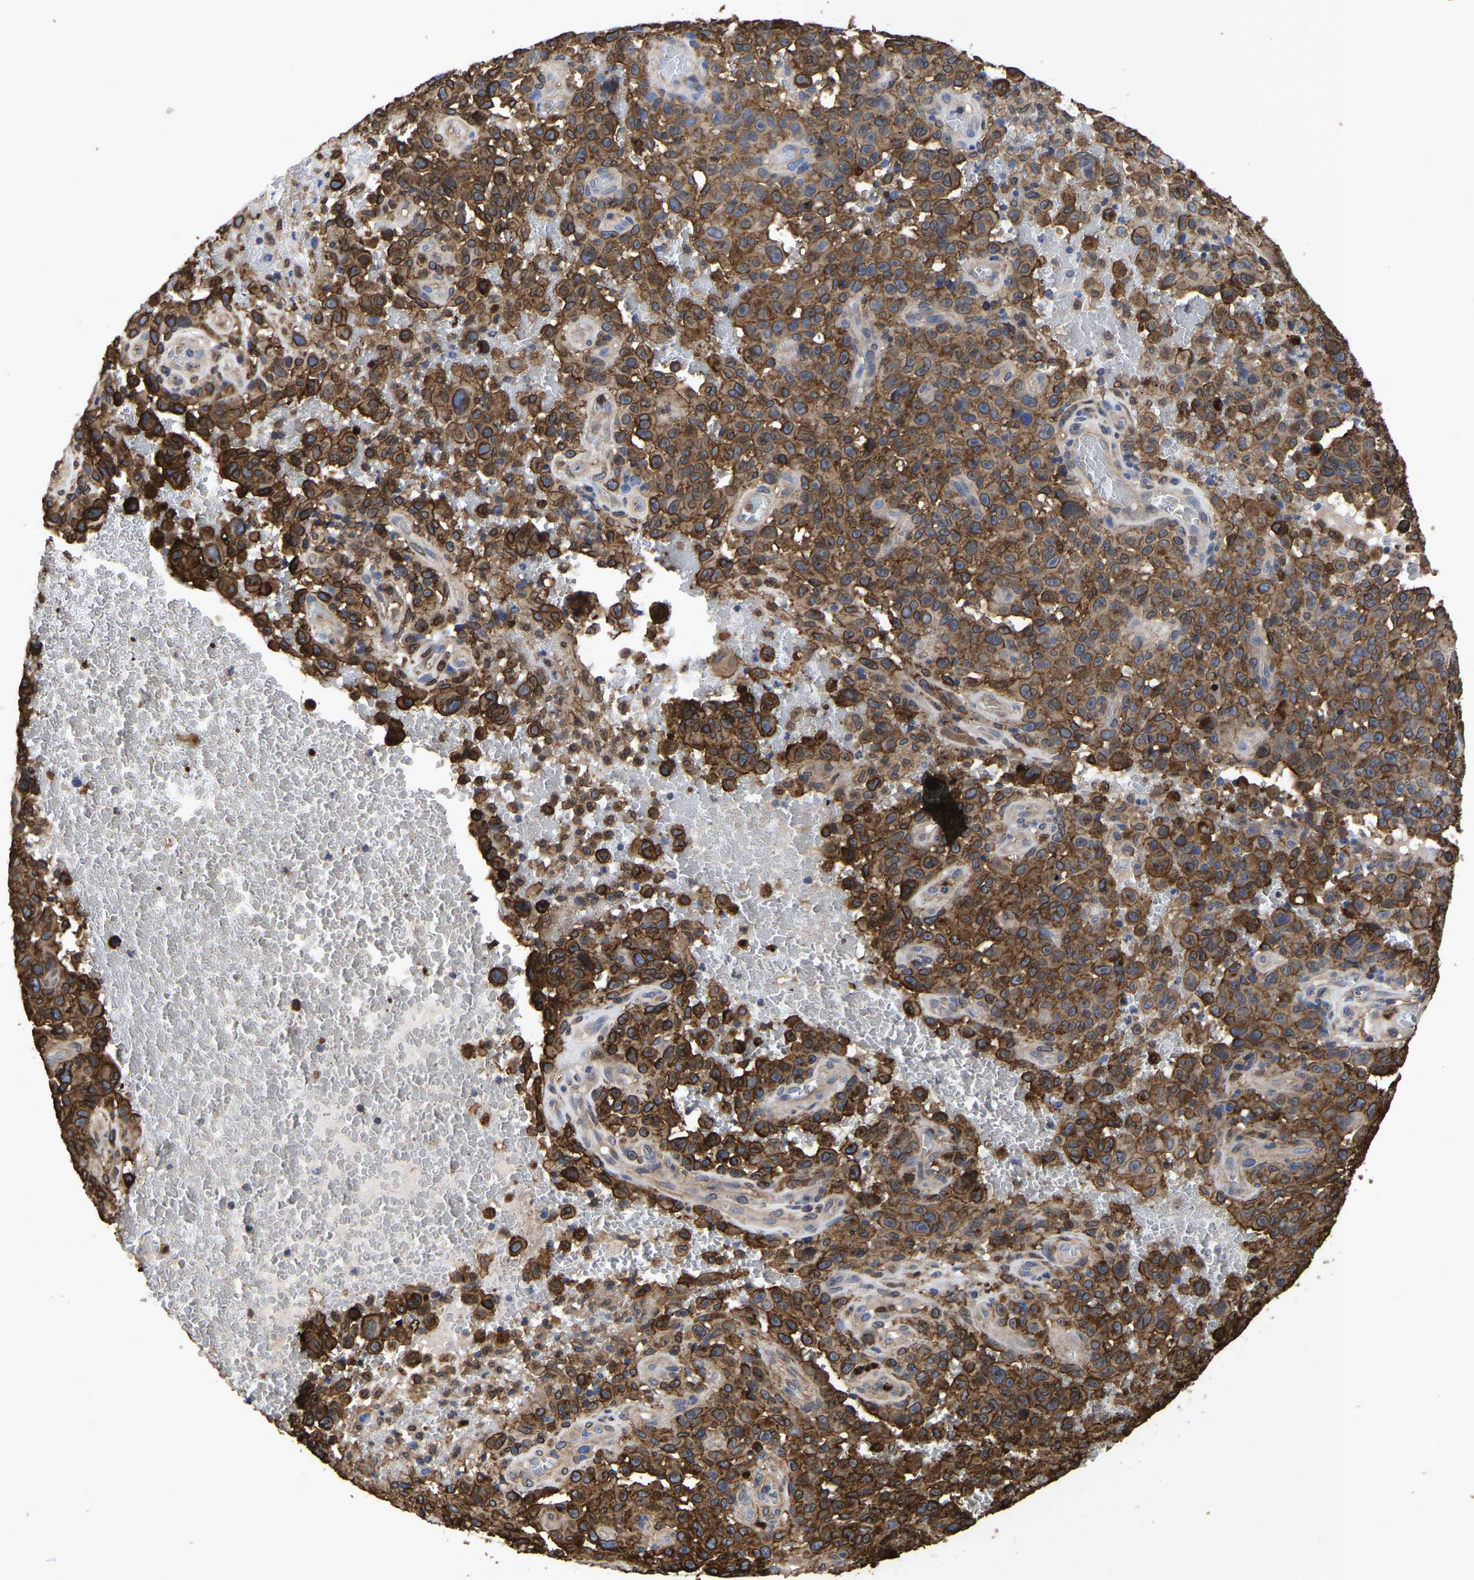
{"staining": {"intensity": "moderate", "quantity": ">75%", "location": "cytoplasmic/membranous,nuclear"}, "tissue": "melanoma", "cell_type": "Tumor cells", "image_type": "cancer", "snomed": [{"axis": "morphology", "description": "Malignant melanoma, NOS"}, {"axis": "topography", "description": "Skin"}], "caption": "A micrograph of malignant melanoma stained for a protein demonstrates moderate cytoplasmic/membranous and nuclear brown staining in tumor cells.", "gene": "LIF", "patient": {"sex": "female", "age": 82}}